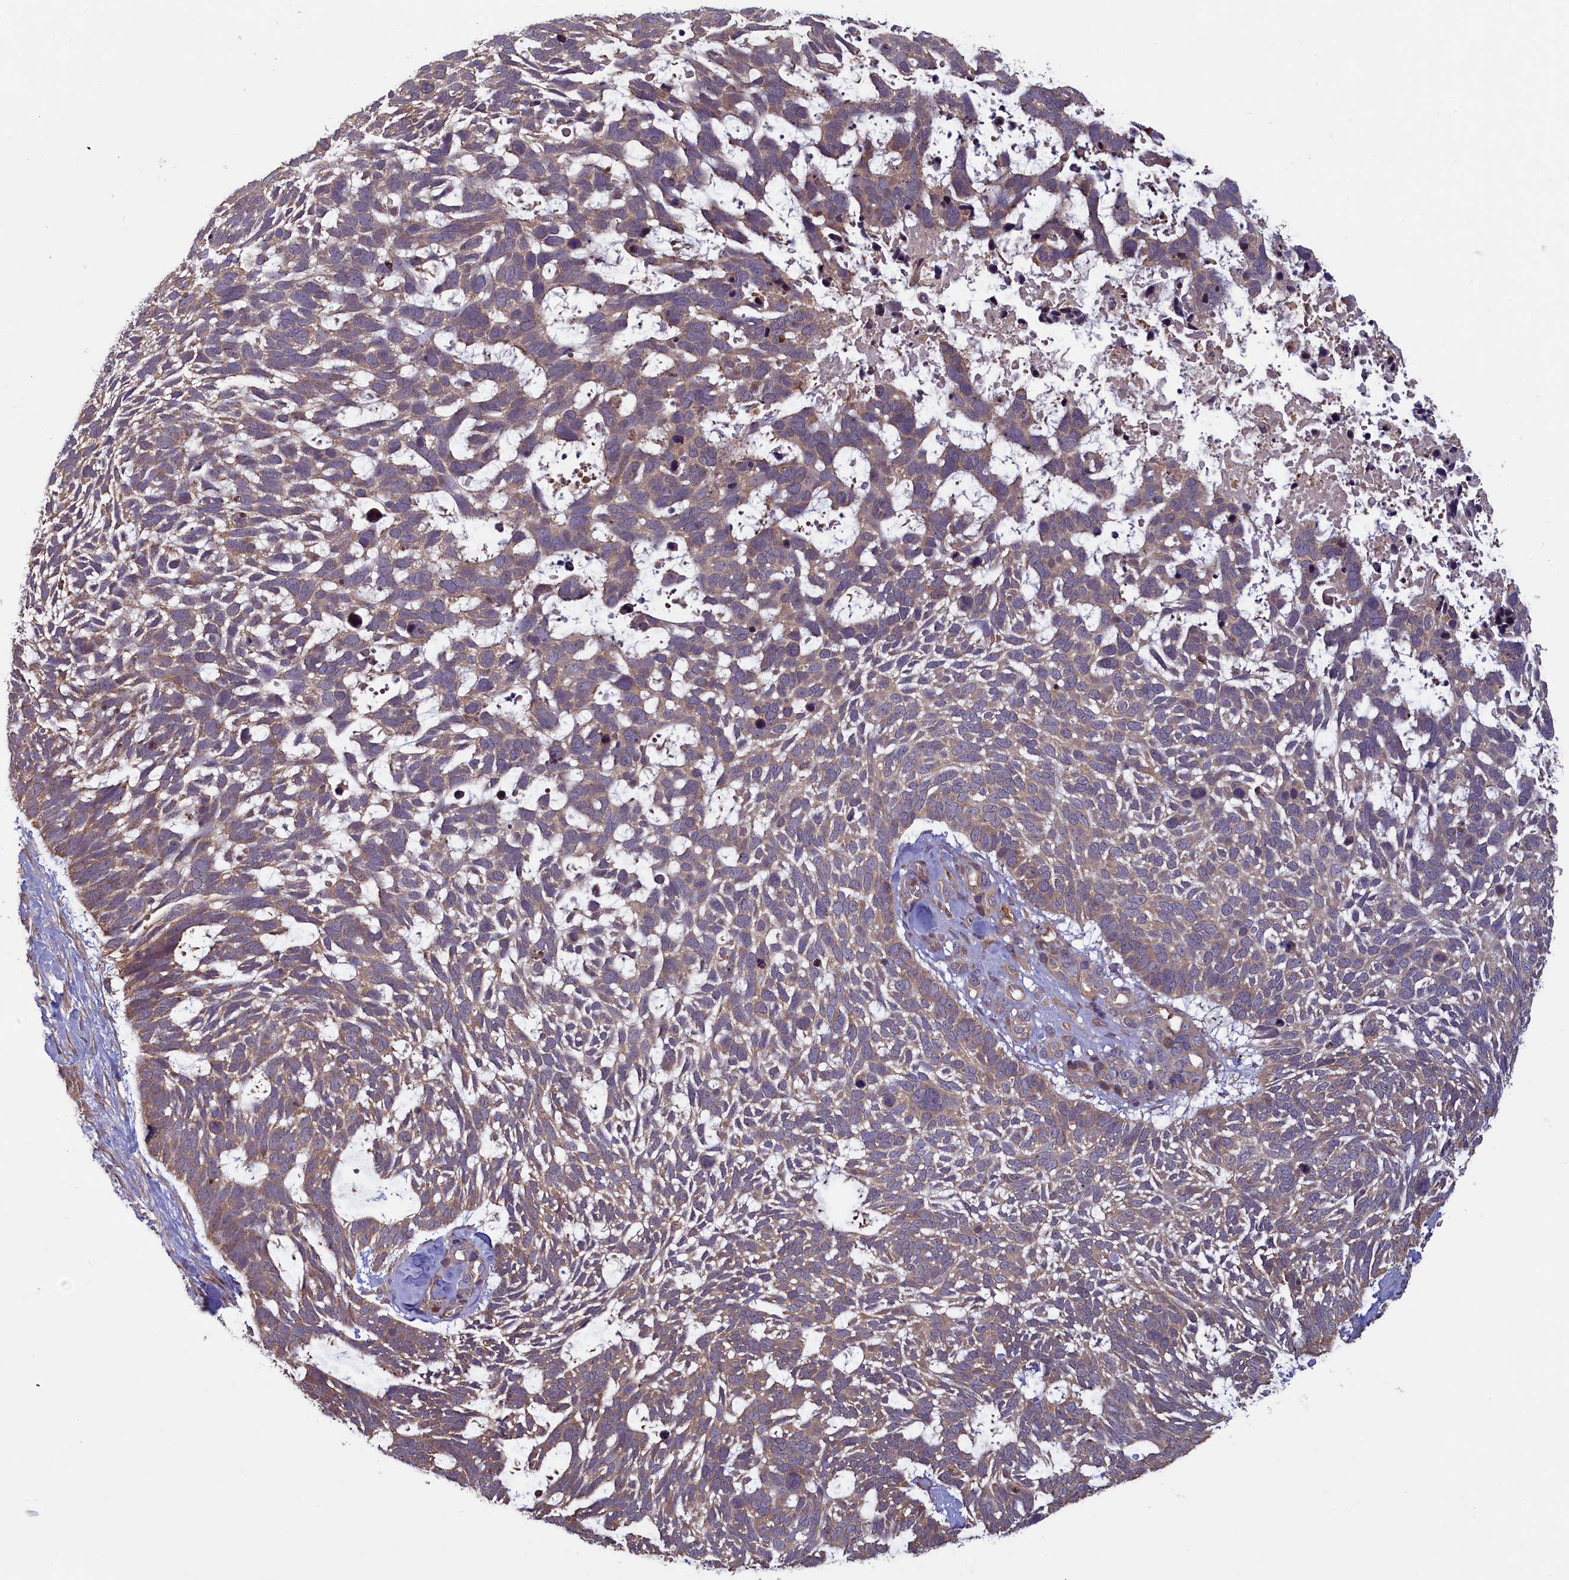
{"staining": {"intensity": "weak", "quantity": "25%-75%", "location": "cytoplasmic/membranous"}, "tissue": "skin cancer", "cell_type": "Tumor cells", "image_type": "cancer", "snomed": [{"axis": "morphology", "description": "Basal cell carcinoma"}, {"axis": "topography", "description": "Skin"}], "caption": "A brown stain shows weak cytoplasmic/membranous expression of a protein in human basal cell carcinoma (skin) tumor cells.", "gene": "CIAO2B", "patient": {"sex": "male", "age": 88}}